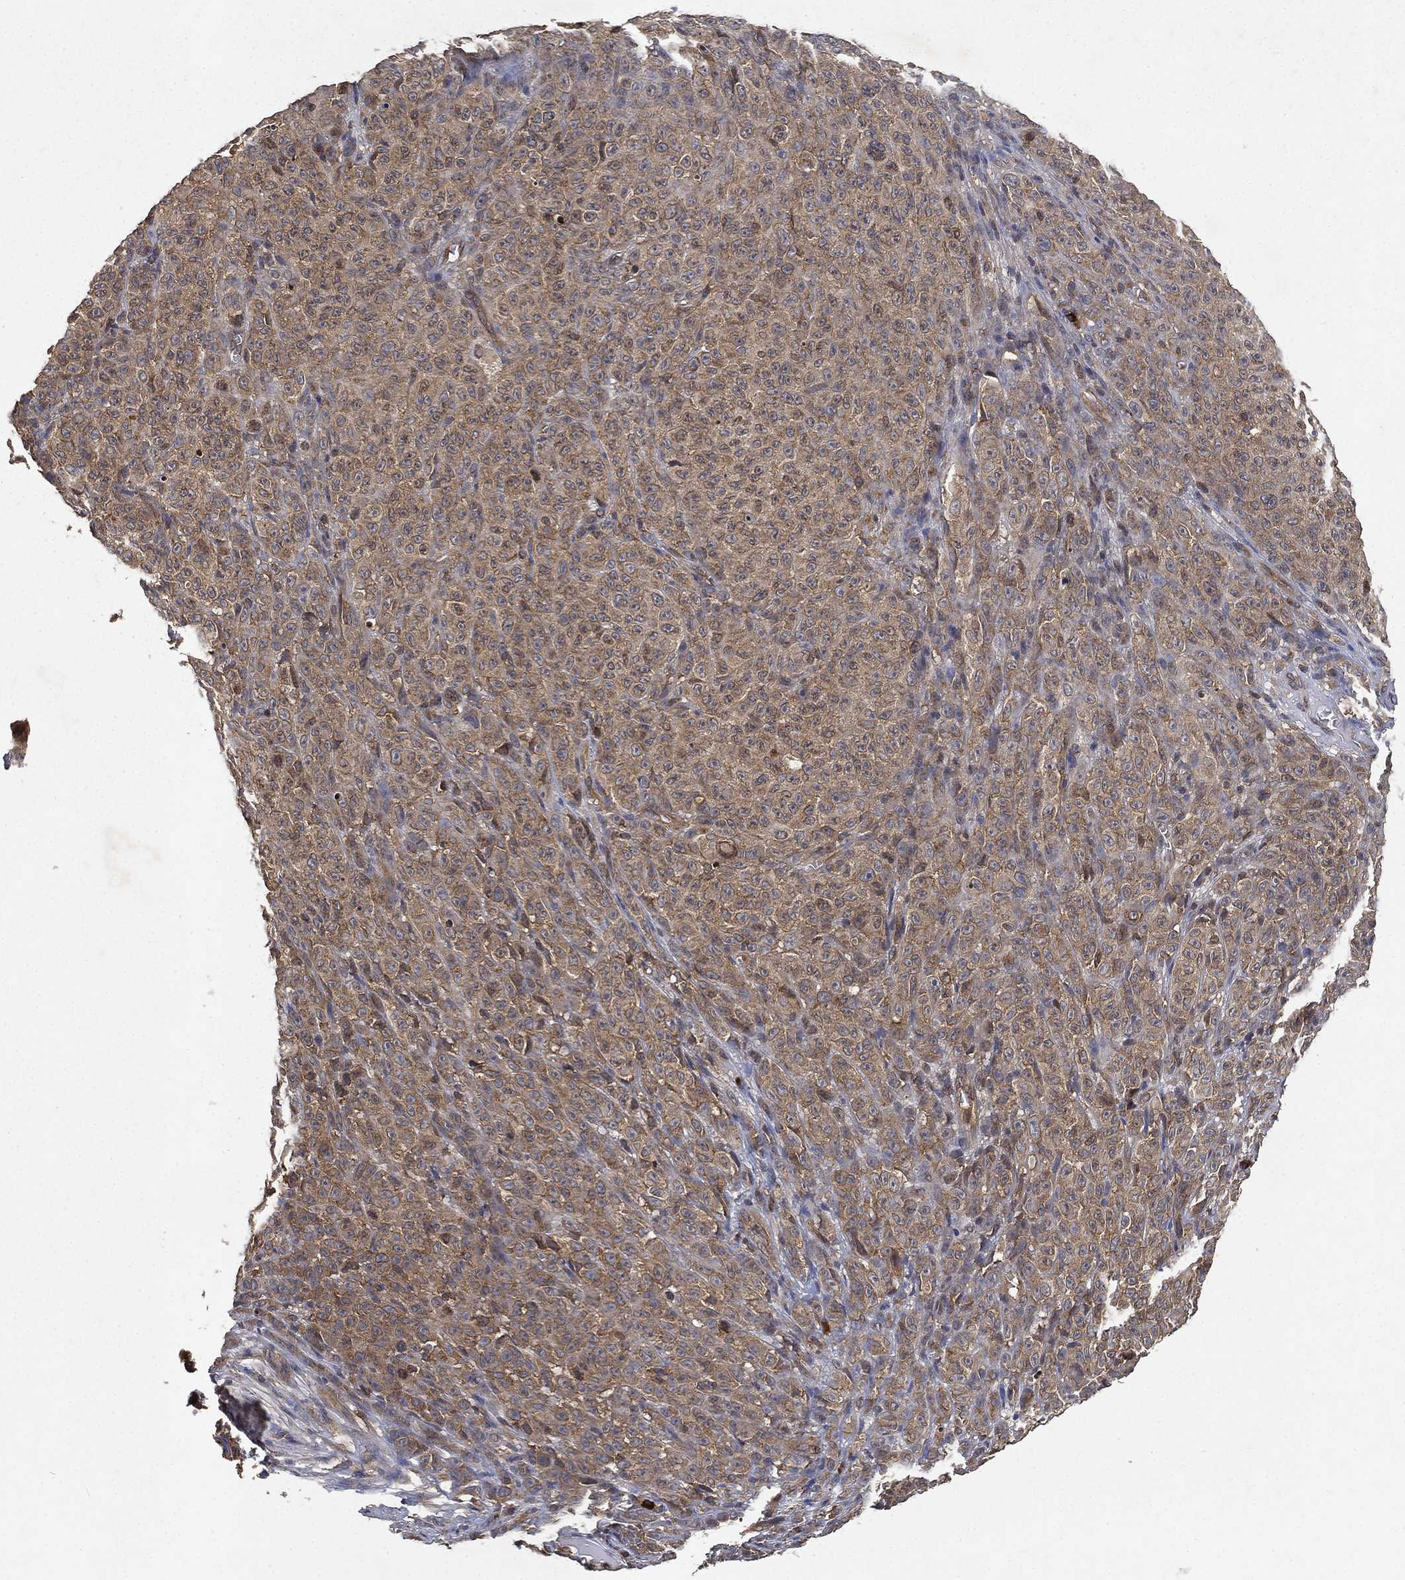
{"staining": {"intensity": "weak", "quantity": "25%-75%", "location": "cytoplasmic/membranous"}, "tissue": "melanoma", "cell_type": "Tumor cells", "image_type": "cancer", "snomed": [{"axis": "morphology", "description": "Malignant melanoma, NOS"}, {"axis": "topography", "description": "Skin"}], "caption": "Immunohistochemistry micrograph of melanoma stained for a protein (brown), which reveals low levels of weak cytoplasmic/membranous staining in approximately 25%-75% of tumor cells.", "gene": "UBA5", "patient": {"sex": "female", "age": 82}}